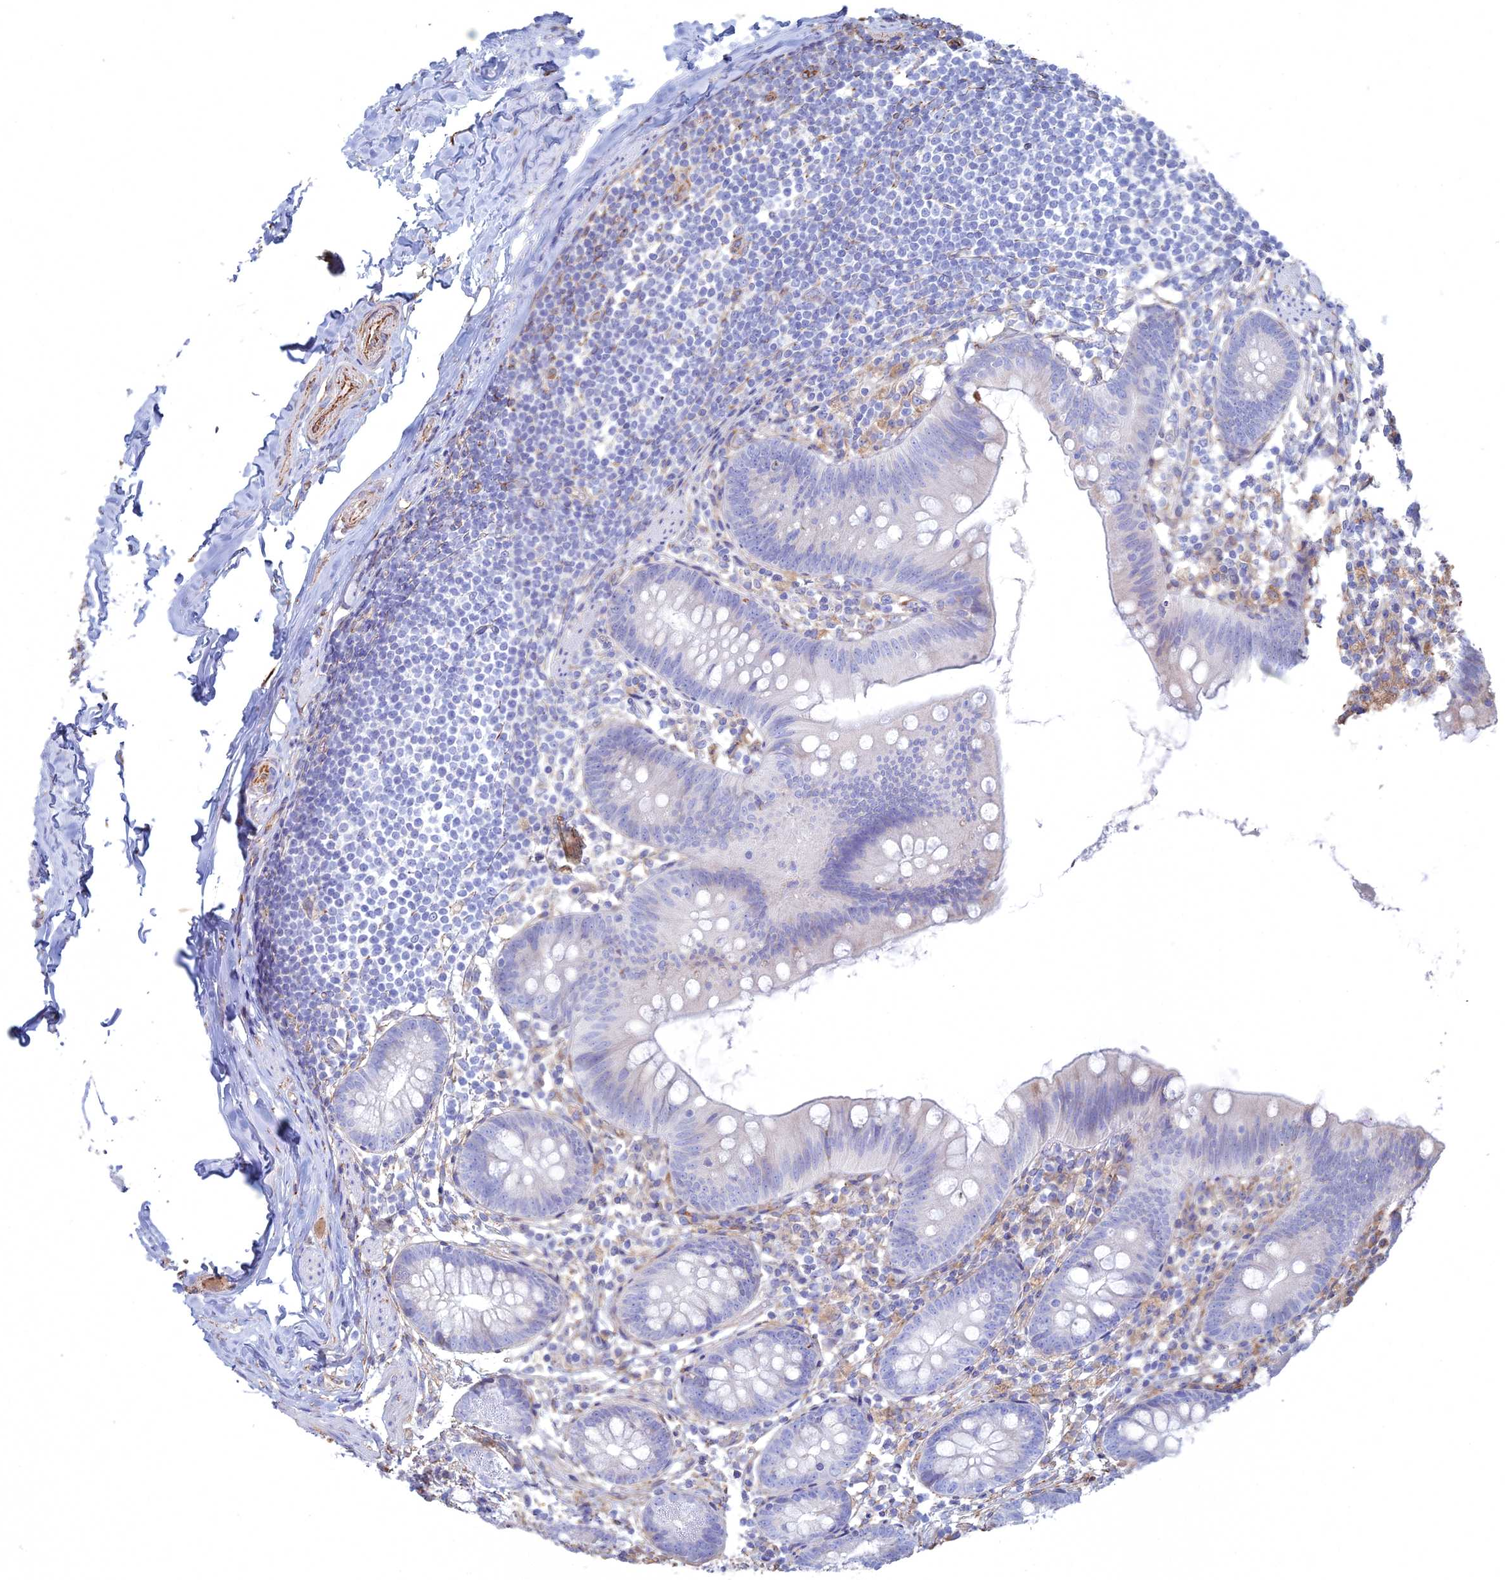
{"staining": {"intensity": "negative", "quantity": "none", "location": "none"}, "tissue": "appendix", "cell_type": "Glandular cells", "image_type": "normal", "snomed": [{"axis": "morphology", "description": "Normal tissue, NOS"}, {"axis": "topography", "description": "Appendix"}], "caption": "Benign appendix was stained to show a protein in brown. There is no significant positivity in glandular cells. The staining was performed using DAB (3,3'-diaminobenzidine) to visualize the protein expression in brown, while the nuclei were stained in blue with hematoxylin (Magnification: 20x).", "gene": "CLVS2", "patient": {"sex": "female", "age": 62}}